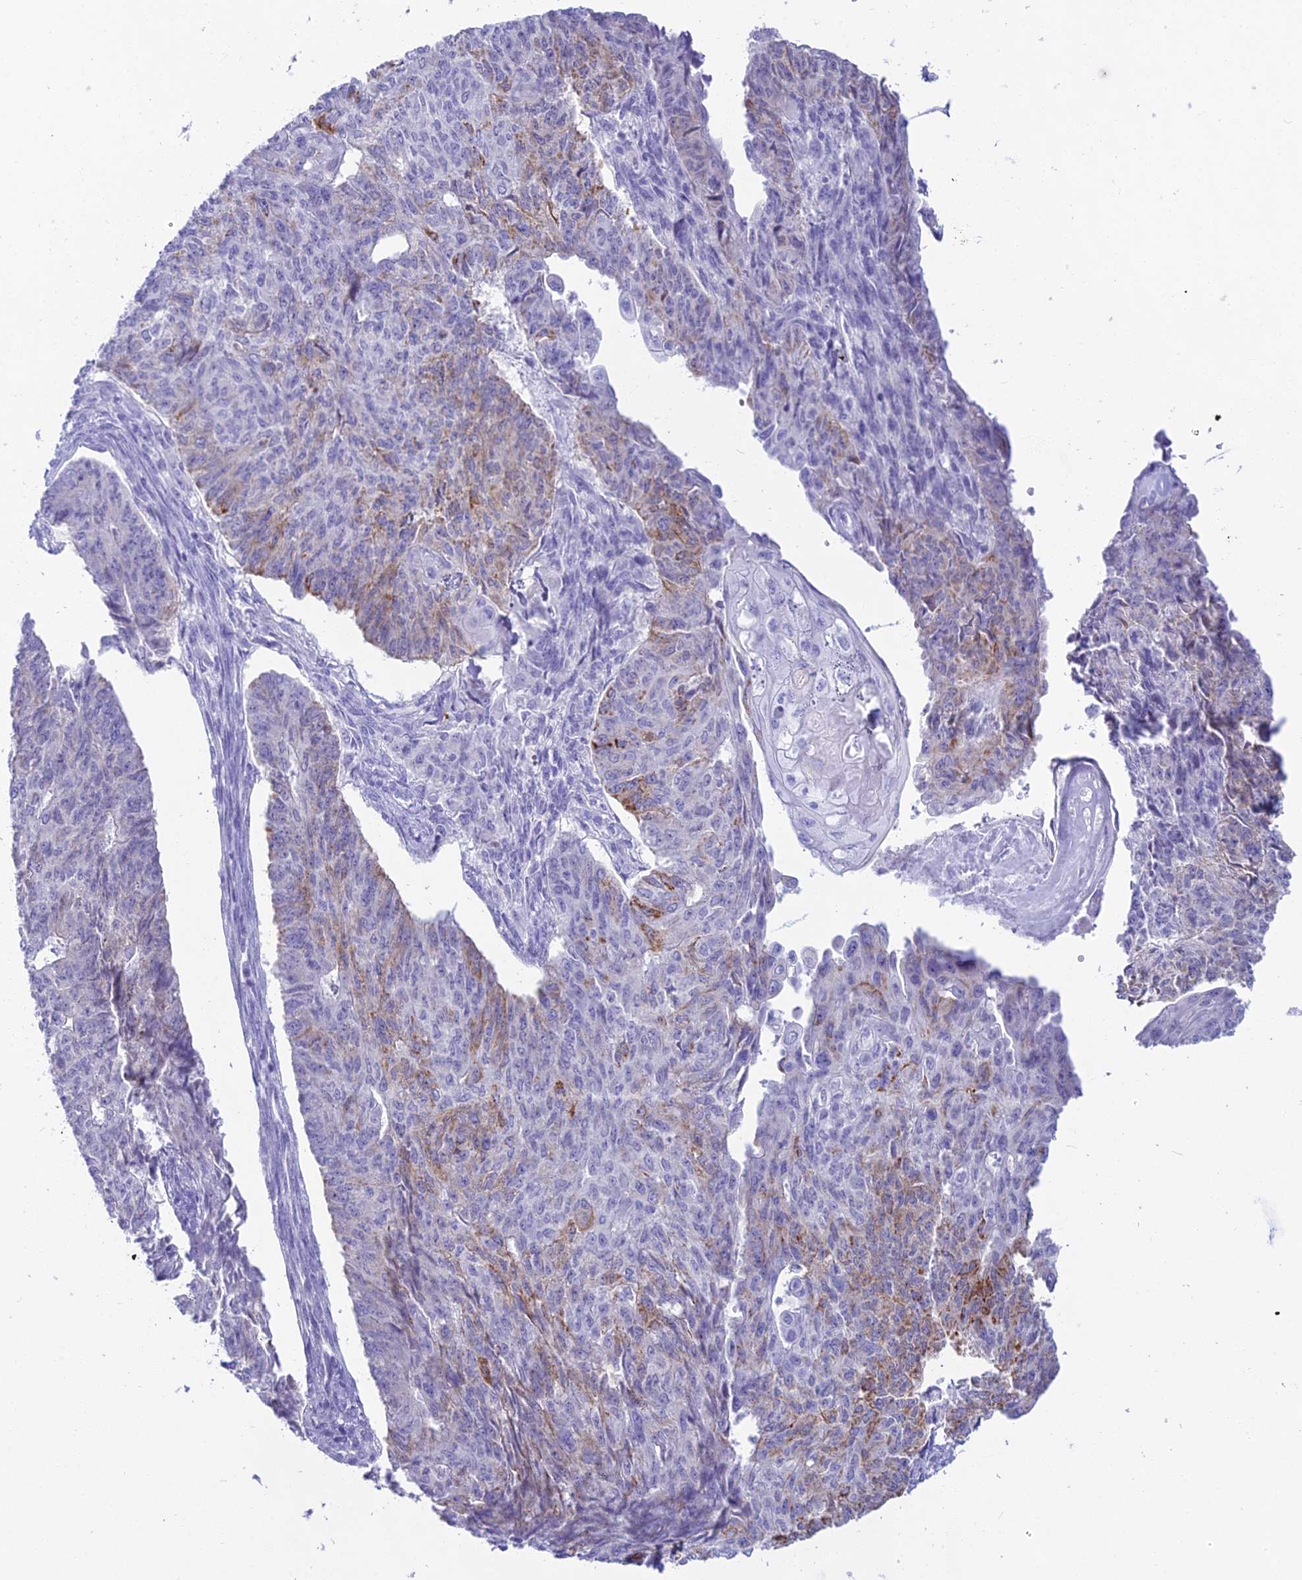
{"staining": {"intensity": "moderate", "quantity": "<25%", "location": "cytoplasmic/membranous"}, "tissue": "endometrial cancer", "cell_type": "Tumor cells", "image_type": "cancer", "snomed": [{"axis": "morphology", "description": "Adenocarcinoma, NOS"}, {"axis": "topography", "description": "Endometrium"}], "caption": "A brown stain shows moderate cytoplasmic/membranous expression of a protein in human adenocarcinoma (endometrial) tumor cells.", "gene": "CGB2", "patient": {"sex": "female", "age": 32}}